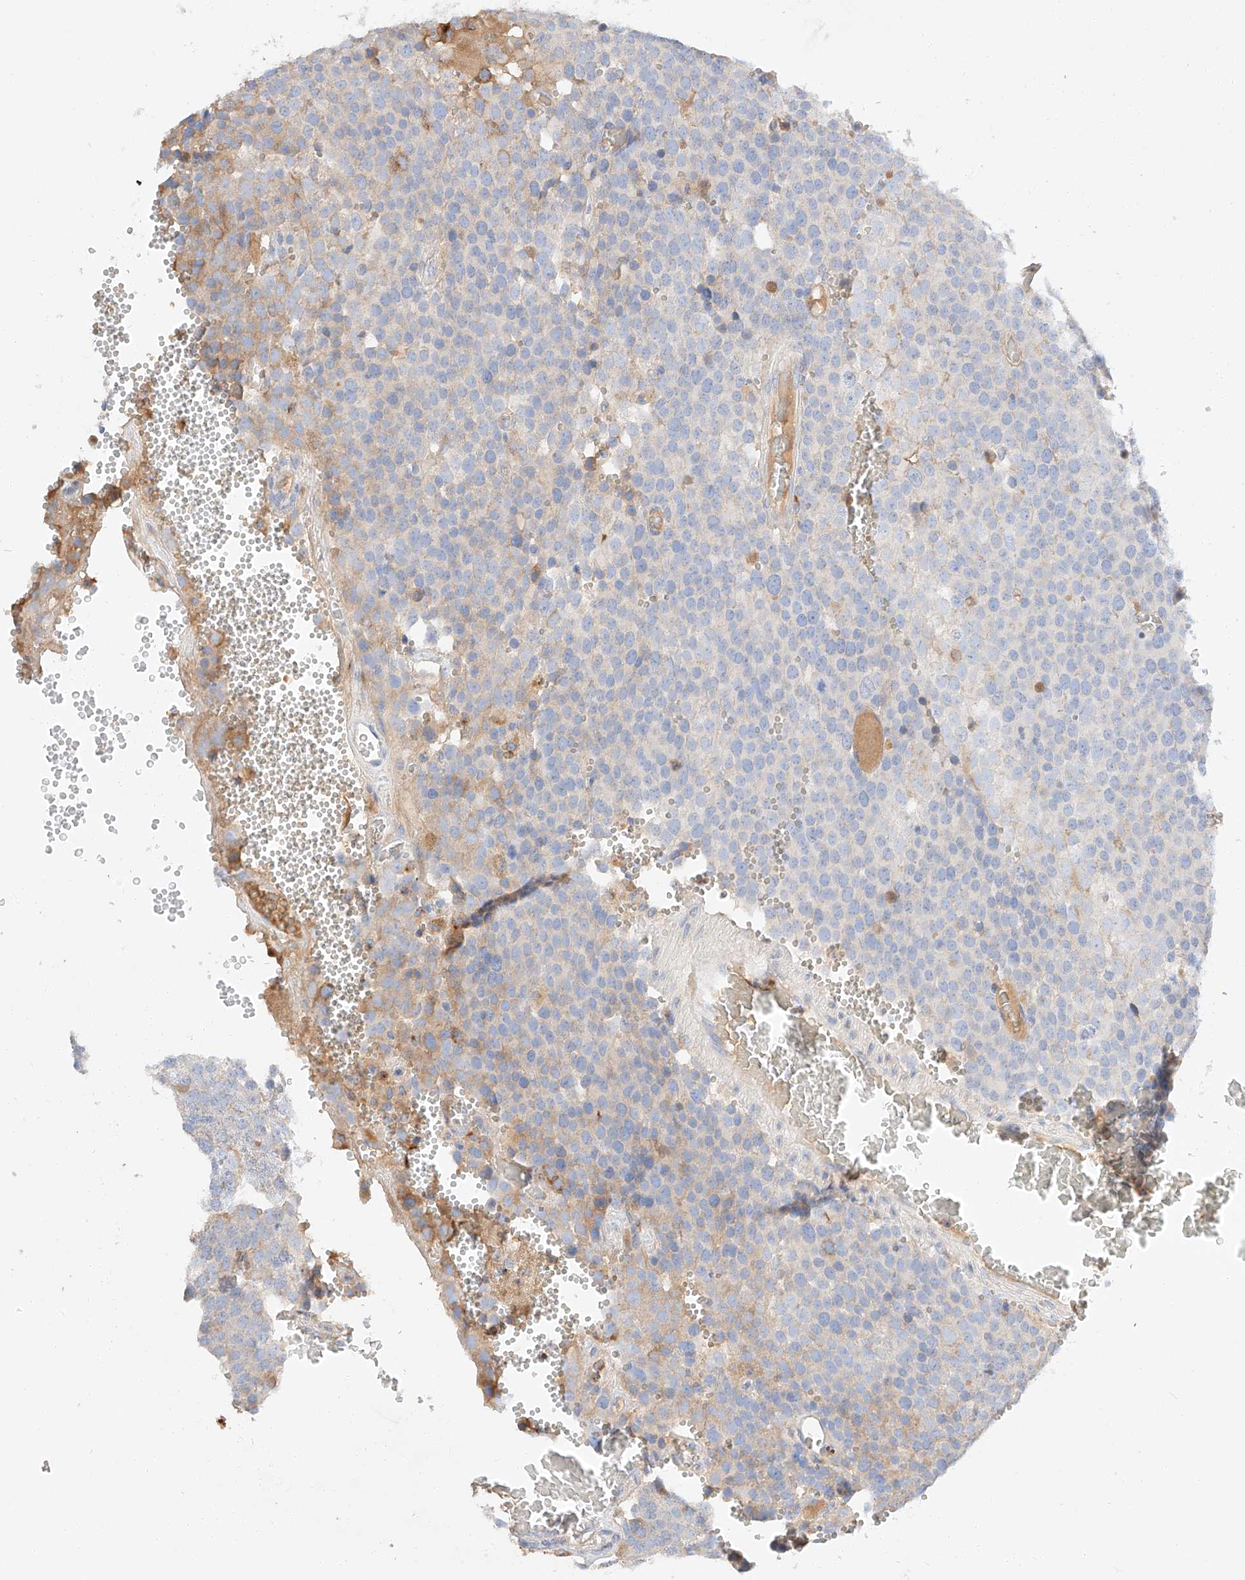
{"staining": {"intensity": "negative", "quantity": "none", "location": "none"}, "tissue": "testis cancer", "cell_type": "Tumor cells", "image_type": "cancer", "snomed": [{"axis": "morphology", "description": "Seminoma, NOS"}, {"axis": "topography", "description": "Testis"}], "caption": "Testis cancer (seminoma) stained for a protein using immunohistochemistry exhibits no positivity tumor cells.", "gene": "MAP7", "patient": {"sex": "male", "age": 71}}